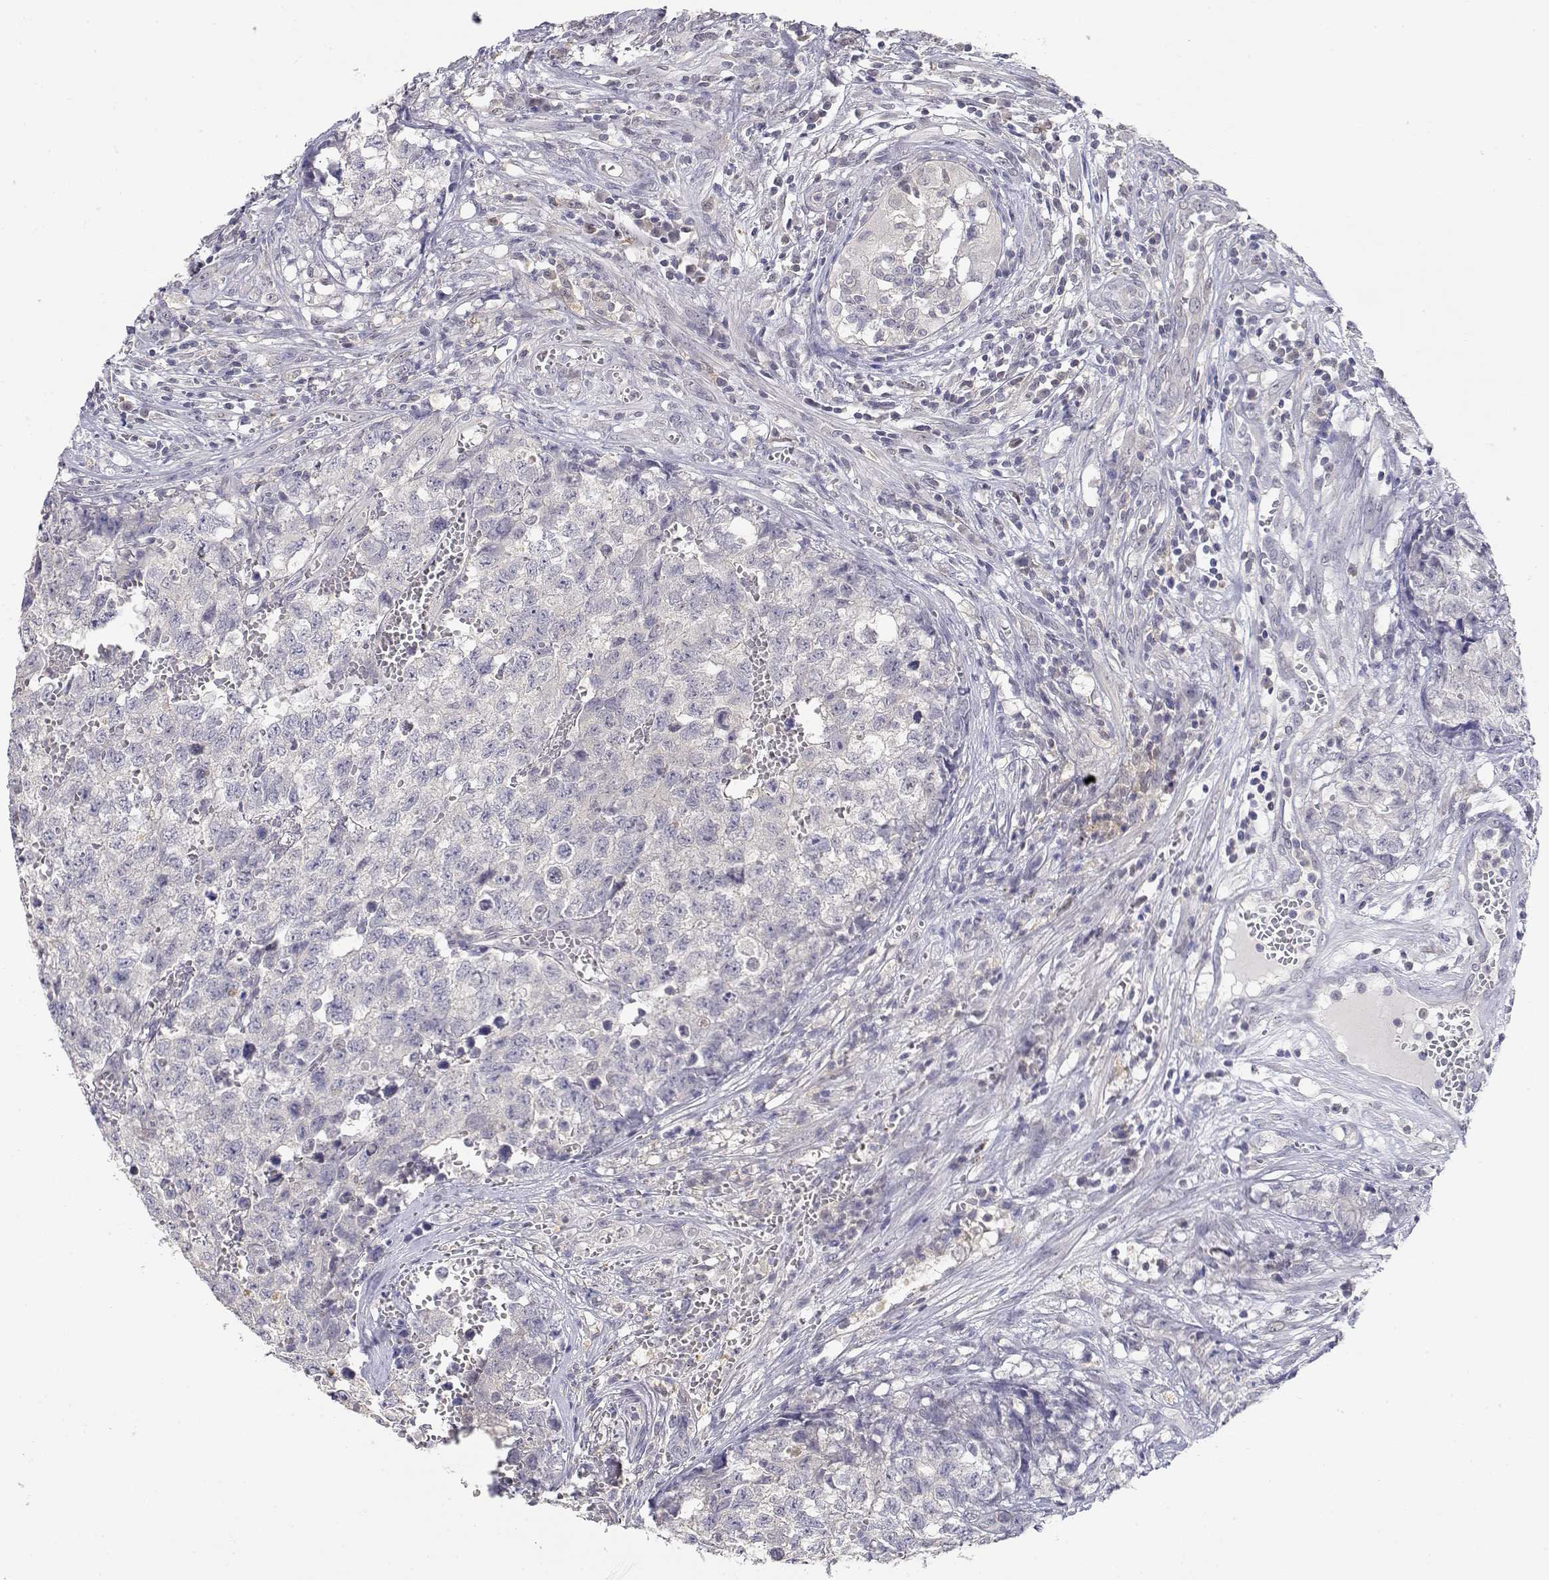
{"staining": {"intensity": "negative", "quantity": "none", "location": "none"}, "tissue": "testis cancer", "cell_type": "Tumor cells", "image_type": "cancer", "snomed": [{"axis": "morphology", "description": "Seminoma, NOS"}, {"axis": "morphology", "description": "Carcinoma, Embryonal, NOS"}, {"axis": "topography", "description": "Testis"}], "caption": "Immunohistochemistry (IHC) of seminoma (testis) displays no positivity in tumor cells. (Brightfield microscopy of DAB (3,3'-diaminobenzidine) immunohistochemistry at high magnification).", "gene": "ADA", "patient": {"sex": "male", "age": 22}}